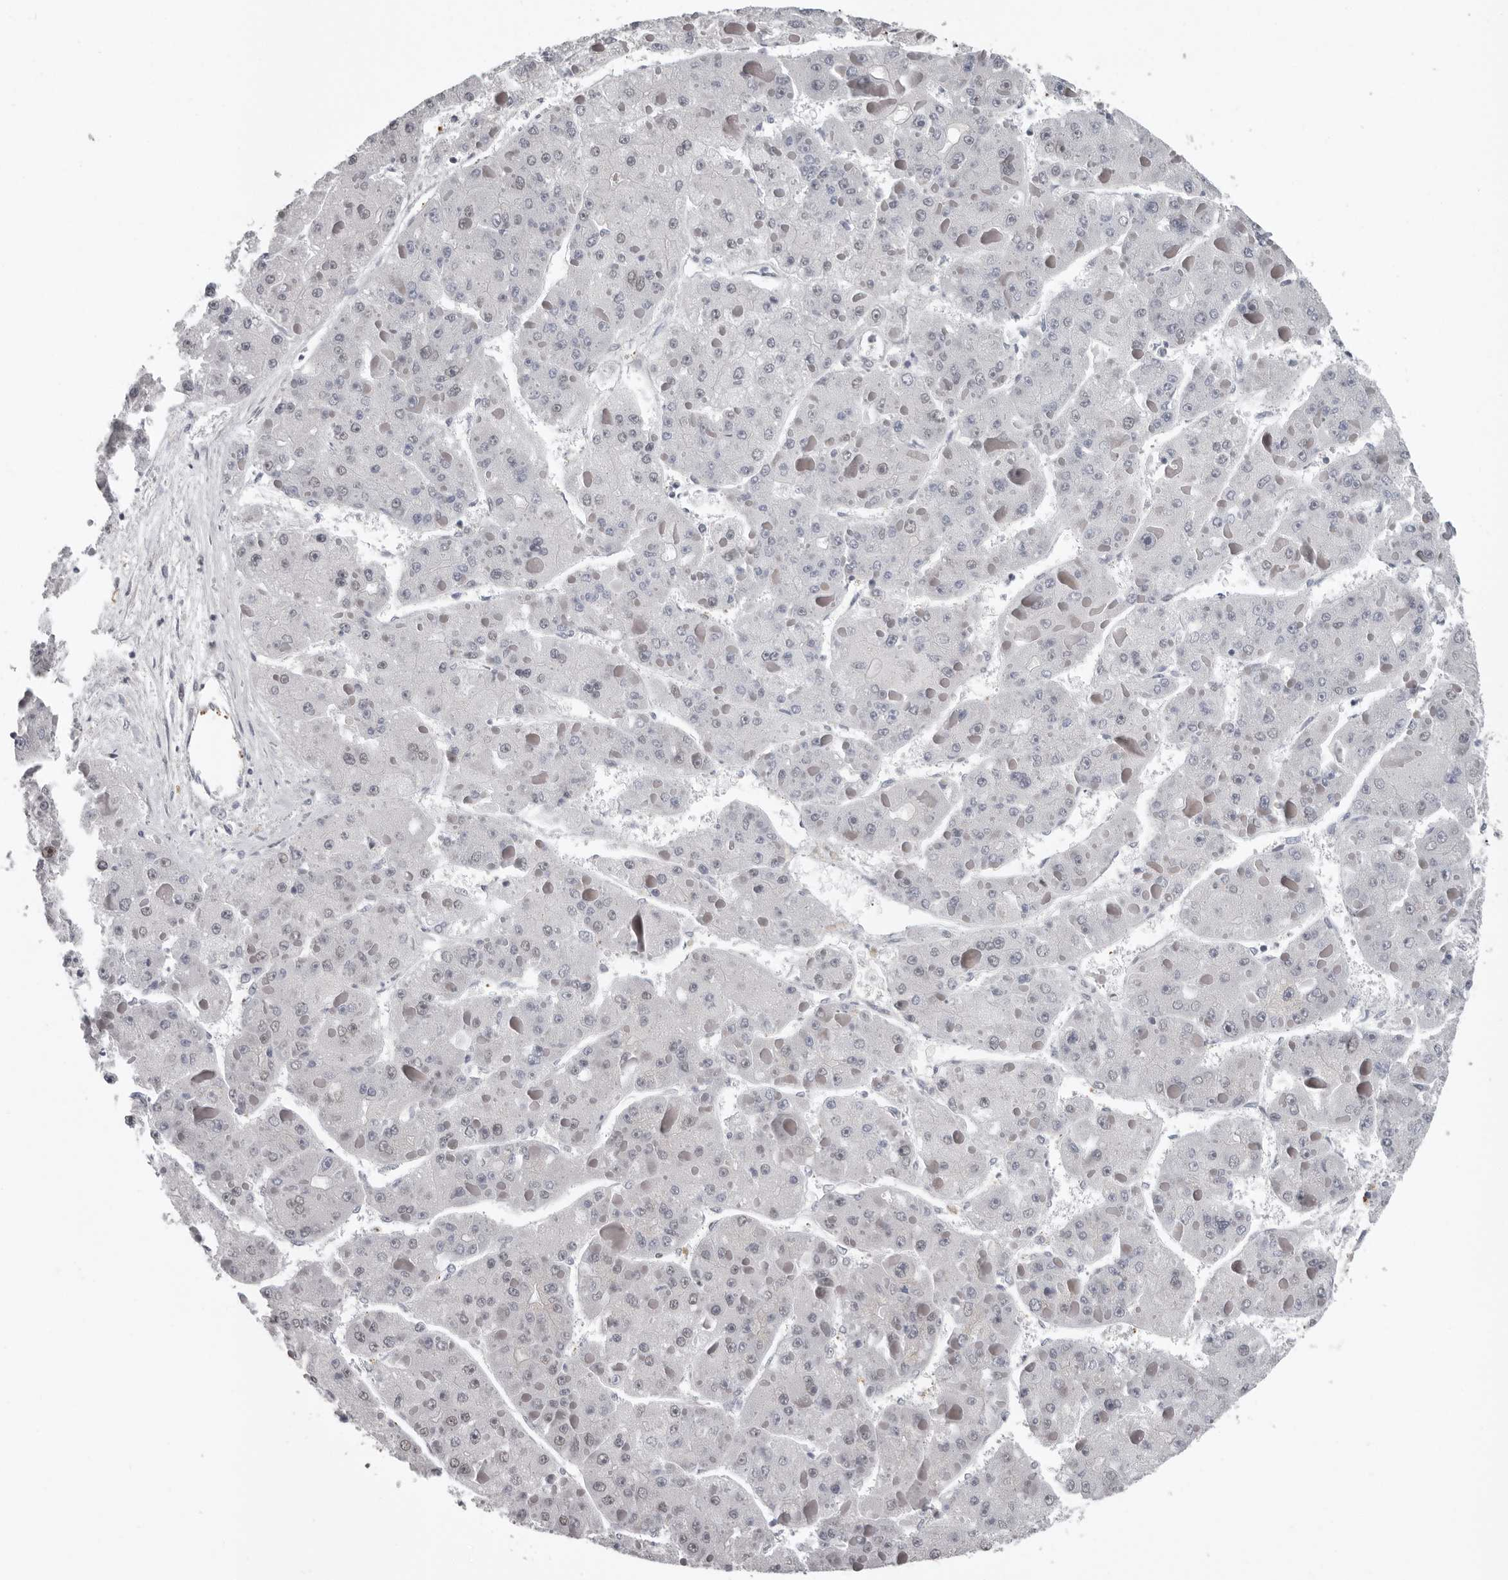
{"staining": {"intensity": "negative", "quantity": "none", "location": "none"}, "tissue": "liver cancer", "cell_type": "Tumor cells", "image_type": "cancer", "snomed": [{"axis": "morphology", "description": "Carcinoma, Hepatocellular, NOS"}, {"axis": "topography", "description": "Liver"}], "caption": "IHC photomicrograph of human hepatocellular carcinoma (liver) stained for a protein (brown), which displays no positivity in tumor cells.", "gene": "RALGPS2", "patient": {"sex": "female", "age": 73}}